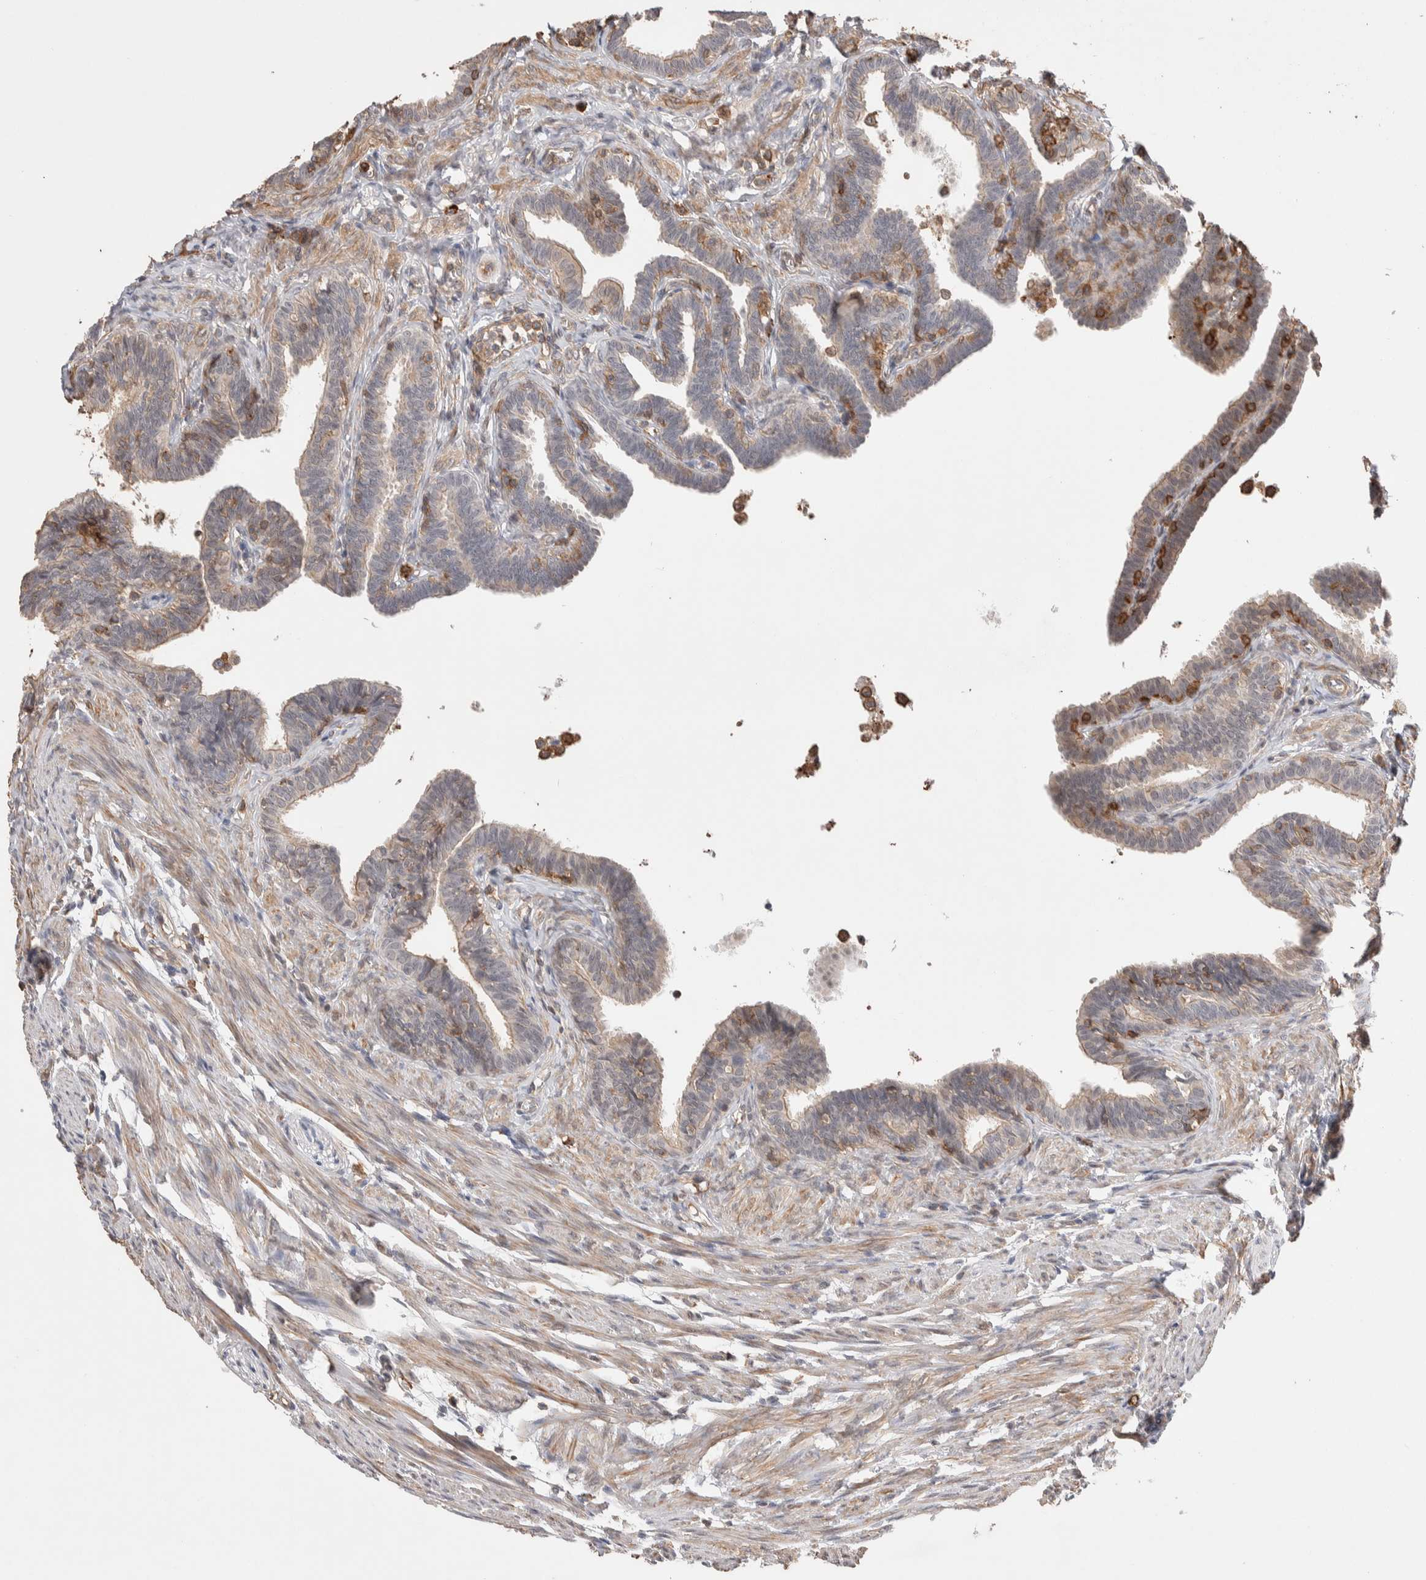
{"staining": {"intensity": "weak", "quantity": "<25%", "location": "cytoplasmic/membranous"}, "tissue": "fallopian tube", "cell_type": "Glandular cells", "image_type": "normal", "snomed": [{"axis": "morphology", "description": "Normal tissue, NOS"}, {"axis": "topography", "description": "Fallopian tube"}, {"axis": "topography", "description": "Ovary"}], "caption": "Immunohistochemistry (IHC) micrograph of normal fallopian tube: human fallopian tube stained with DAB (3,3'-diaminobenzidine) shows no significant protein expression in glandular cells.", "gene": "ZNF704", "patient": {"sex": "female", "age": 23}}